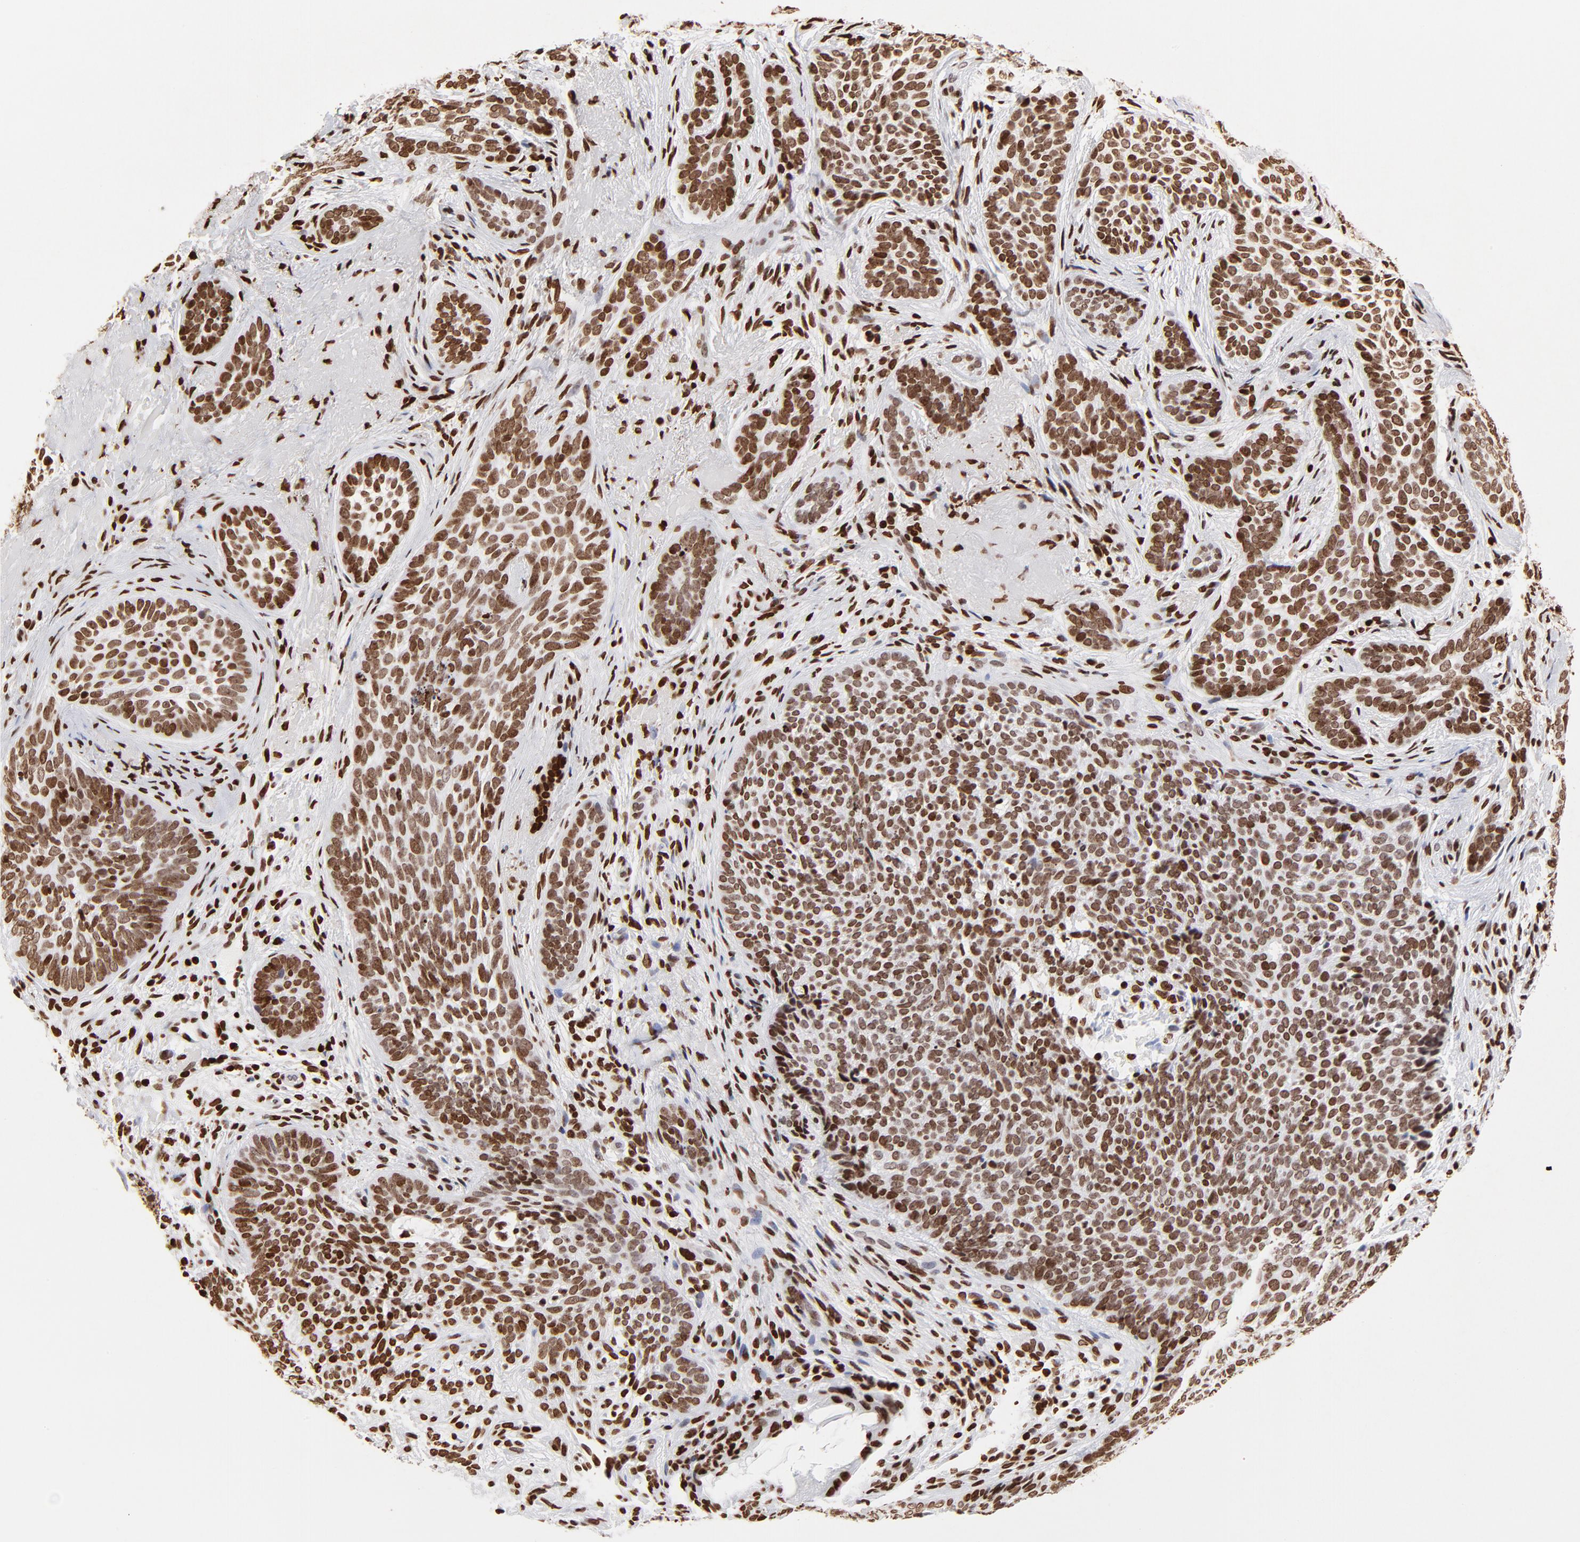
{"staining": {"intensity": "strong", "quantity": ">75%", "location": "nuclear"}, "tissue": "skin cancer", "cell_type": "Tumor cells", "image_type": "cancer", "snomed": [{"axis": "morphology", "description": "Basal cell carcinoma"}, {"axis": "topography", "description": "Skin"}], "caption": "The immunohistochemical stain shows strong nuclear positivity in tumor cells of basal cell carcinoma (skin) tissue.", "gene": "FBH1", "patient": {"sex": "male", "age": 91}}